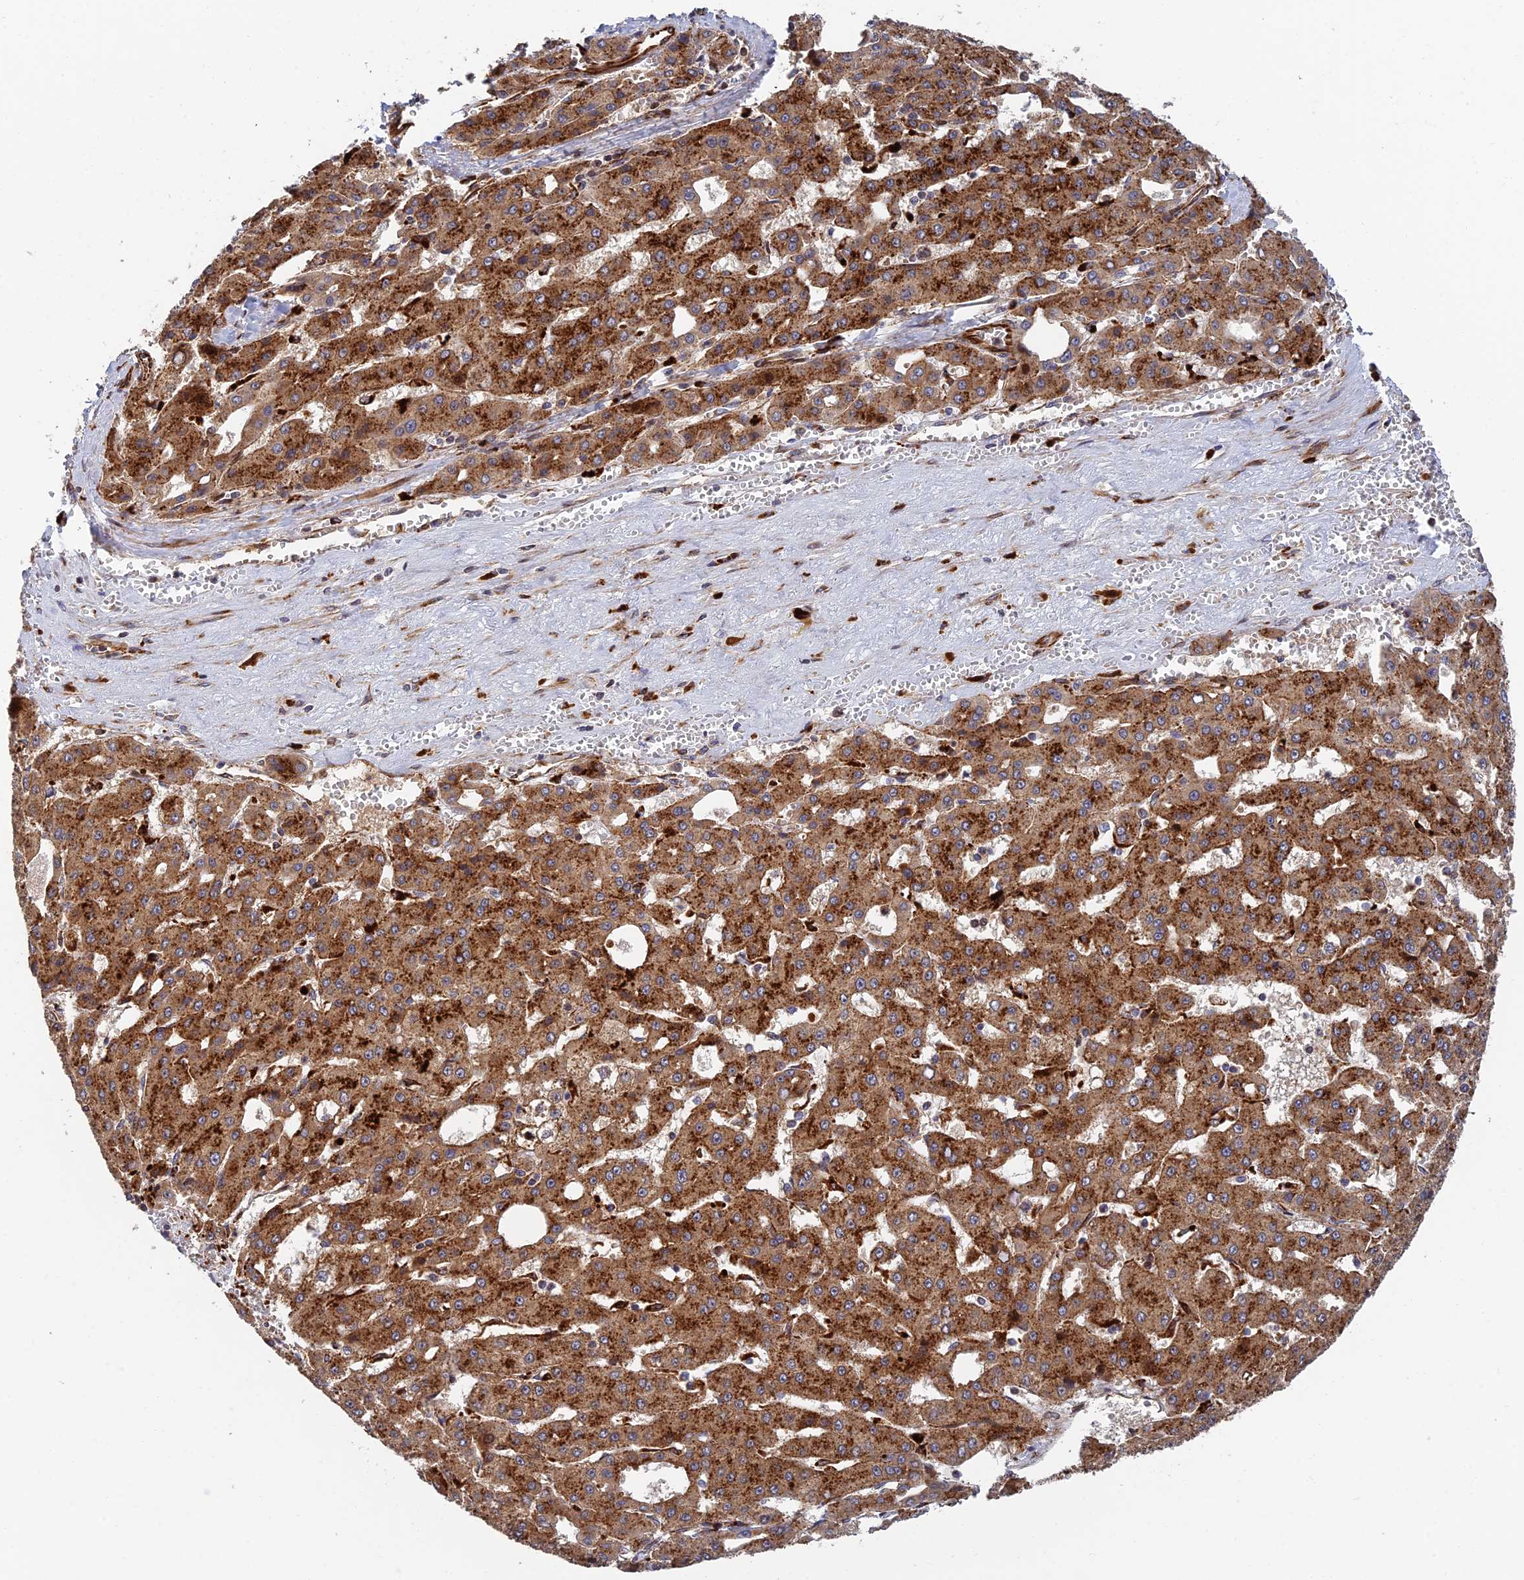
{"staining": {"intensity": "strong", "quantity": ">75%", "location": "cytoplasmic/membranous"}, "tissue": "liver cancer", "cell_type": "Tumor cells", "image_type": "cancer", "snomed": [{"axis": "morphology", "description": "Carcinoma, Hepatocellular, NOS"}, {"axis": "topography", "description": "Liver"}], "caption": "This is an image of immunohistochemistry (IHC) staining of hepatocellular carcinoma (liver), which shows strong staining in the cytoplasmic/membranous of tumor cells.", "gene": "PPP2R3C", "patient": {"sex": "male", "age": 47}}